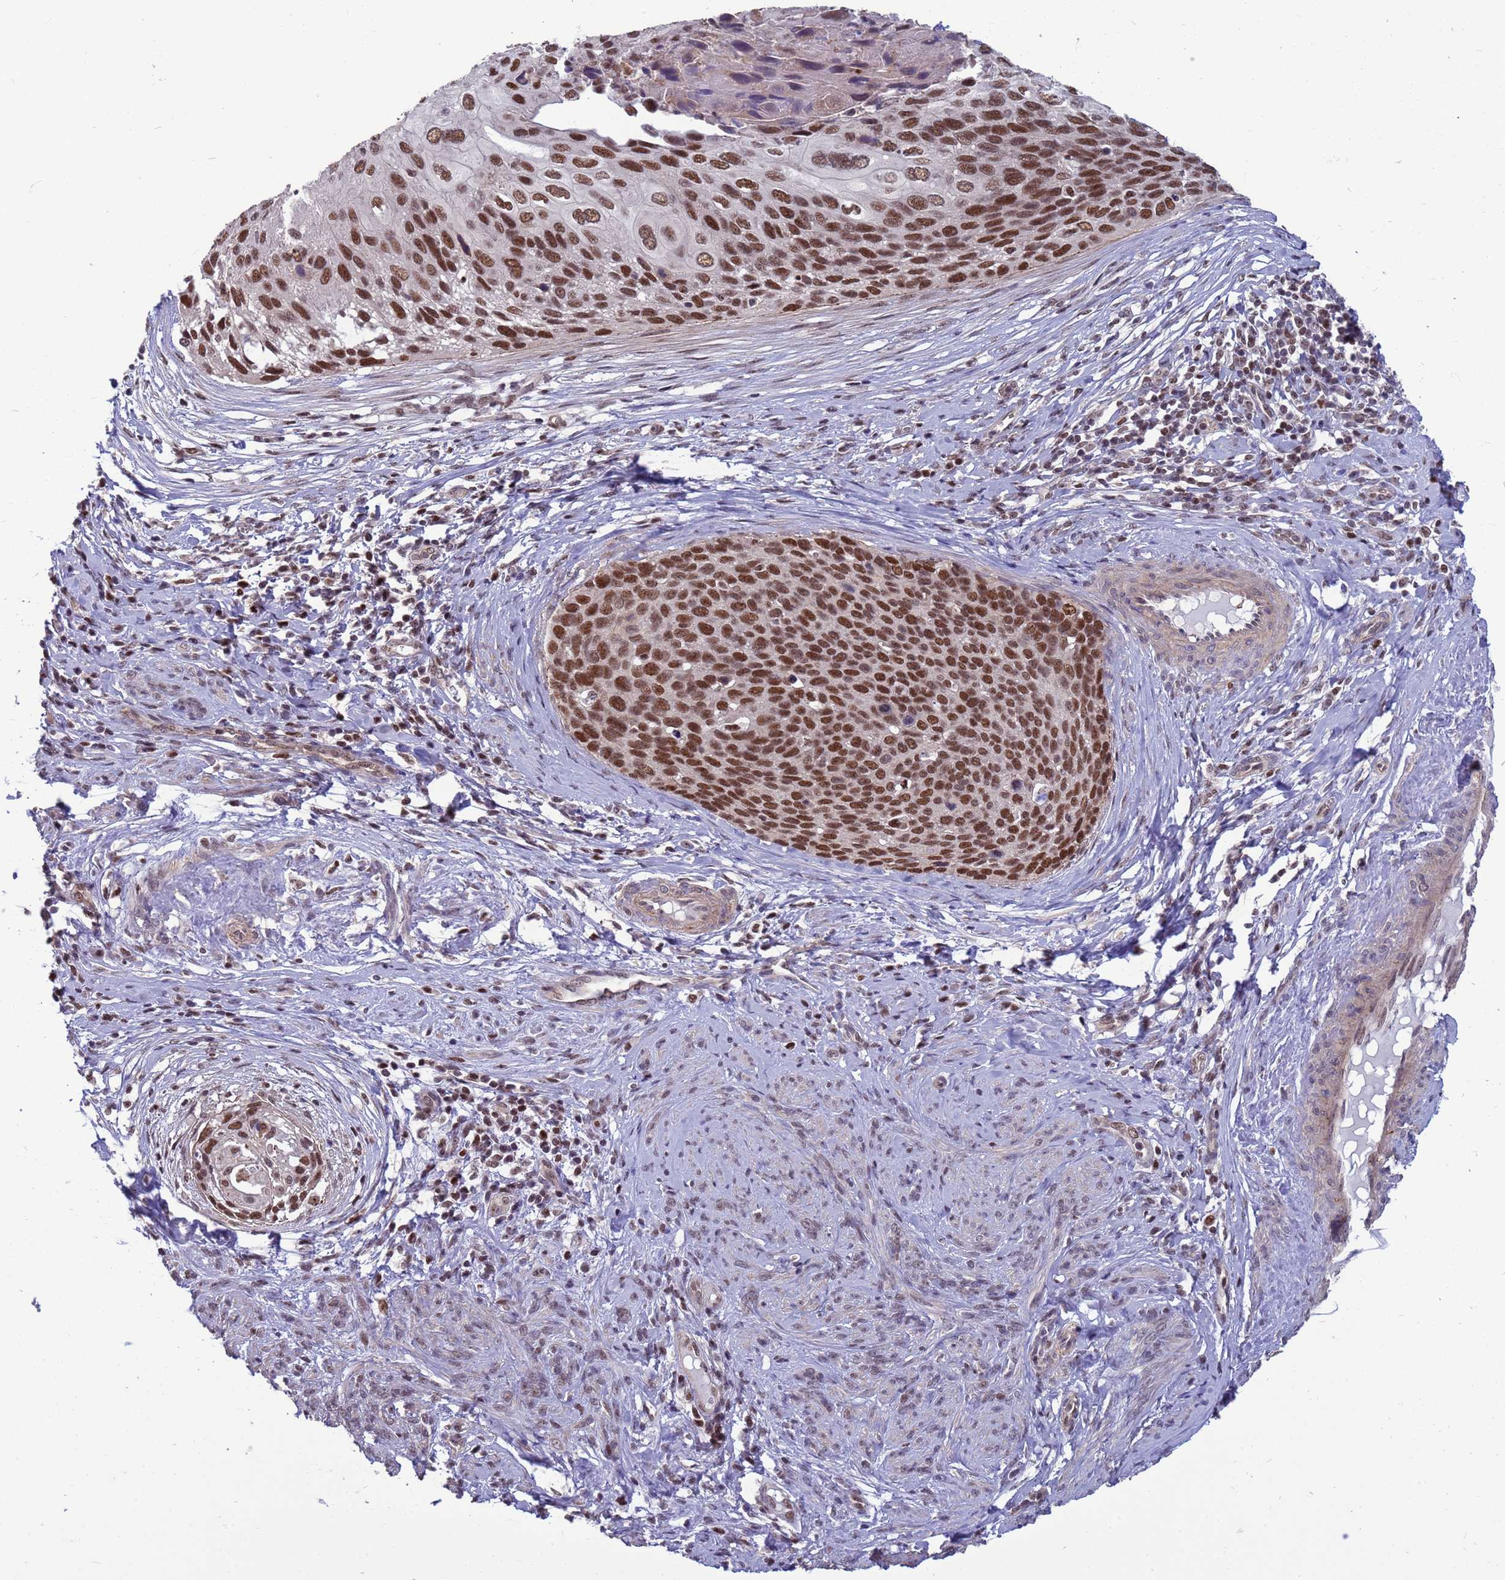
{"staining": {"intensity": "strong", "quantity": ">75%", "location": "nuclear"}, "tissue": "cervical cancer", "cell_type": "Tumor cells", "image_type": "cancer", "snomed": [{"axis": "morphology", "description": "Squamous cell carcinoma, NOS"}, {"axis": "topography", "description": "Cervix"}], "caption": "IHC (DAB) staining of human cervical squamous cell carcinoma shows strong nuclear protein expression in approximately >75% of tumor cells.", "gene": "NSL1", "patient": {"sex": "female", "age": 80}}